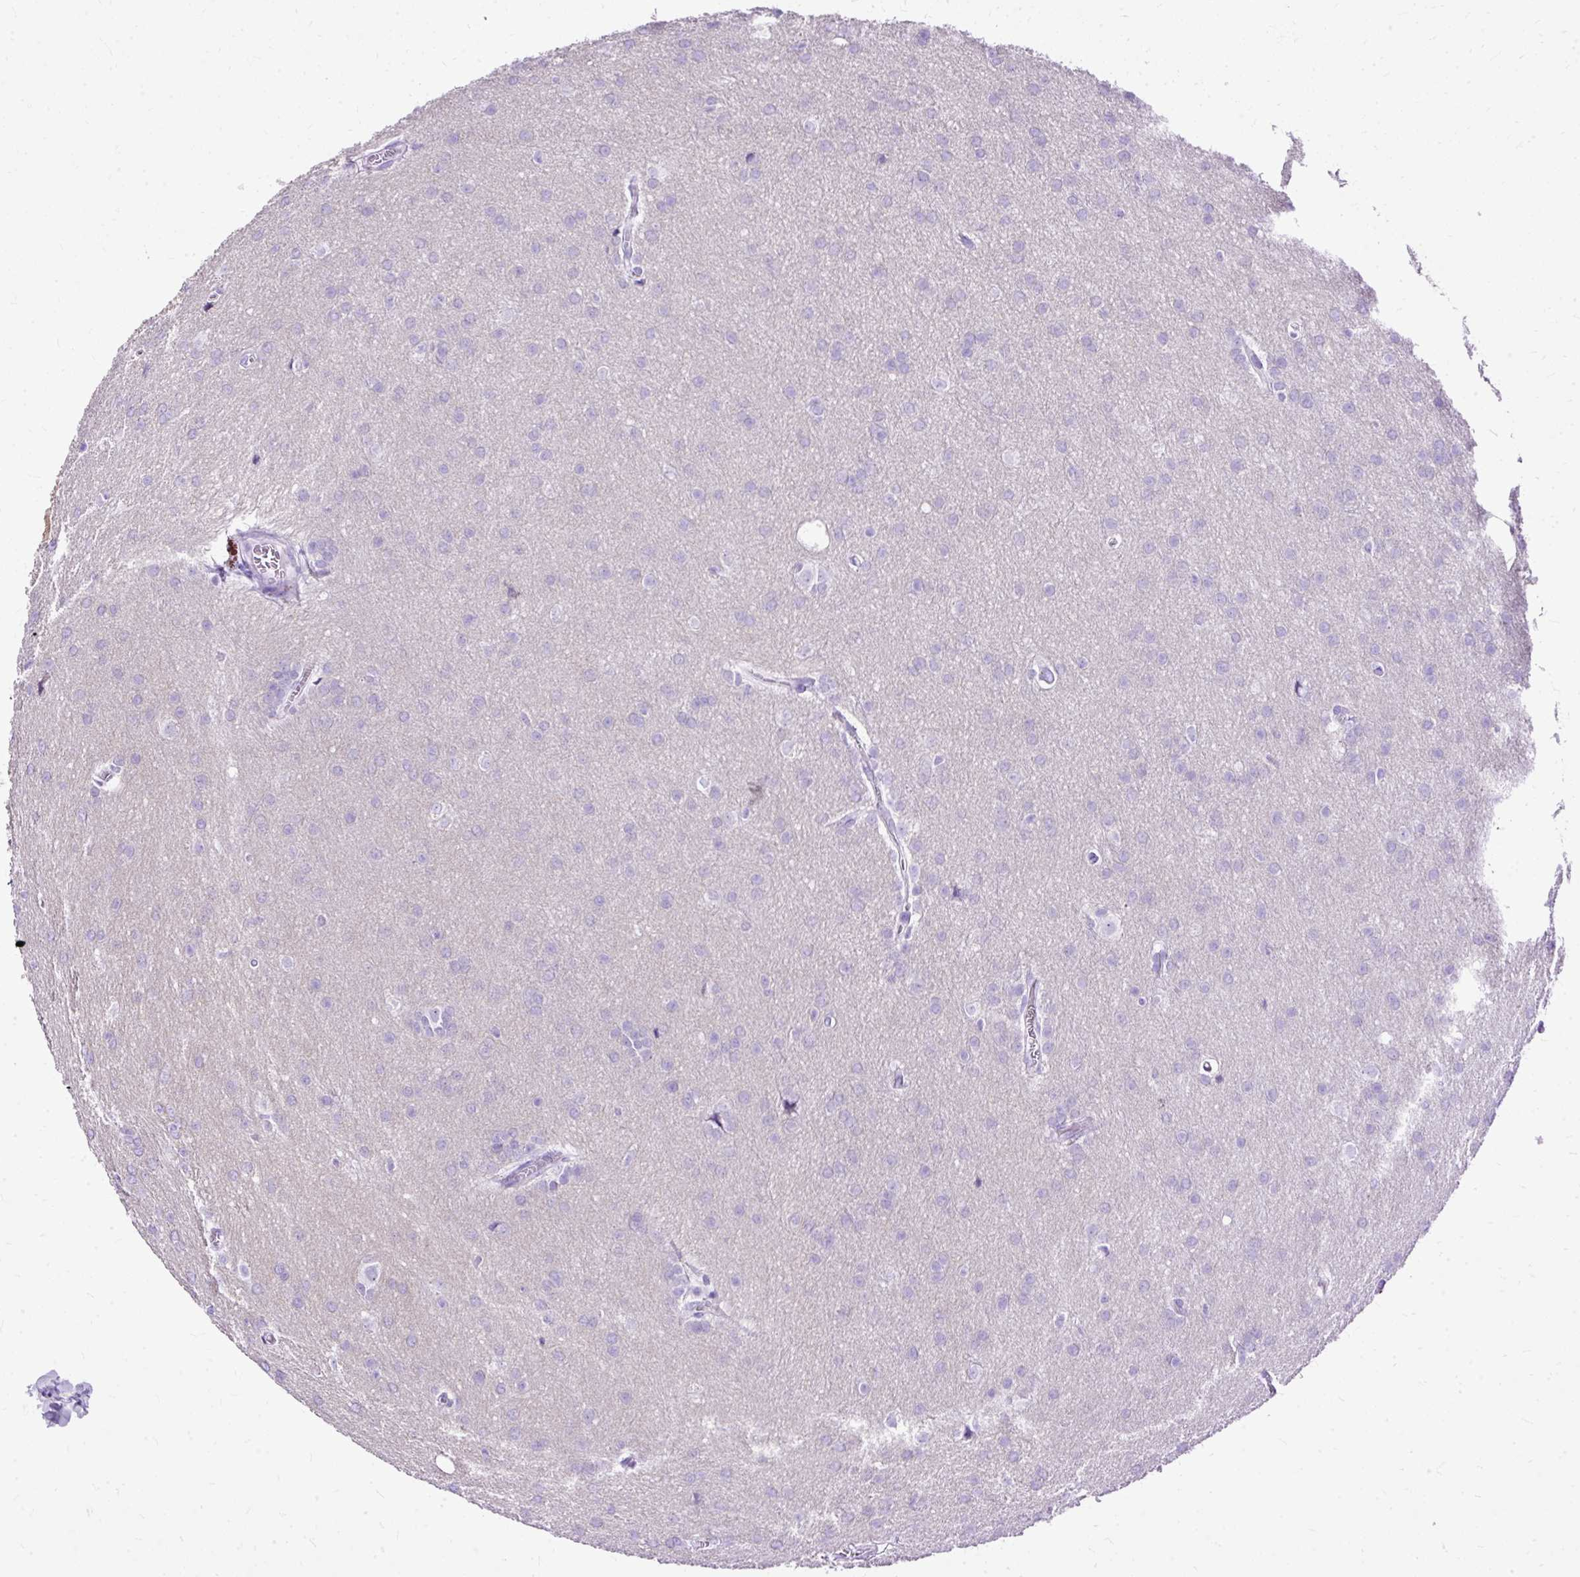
{"staining": {"intensity": "negative", "quantity": "none", "location": "none"}, "tissue": "glioma", "cell_type": "Tumor cells", "image_type": "cancer", "snomed": [{"axis": "morphology", "description": "Glioma, malignant, Low grade"}, {"axis": "topography", "description": "Brain"}], "caption": "High power microscopy photomicrograph of an immunohistochemistry (IHC) photomicrograph of malignant glioma (low-grade), revealing no significant positivity in tumor cells. (DAB (3,3'-diaminobenzidine) immunohistochemistry (IHC) visualized using brightfield microscopy, high magnification).", "gene": "SLC8A2", "patient": {"sex": "female", "age": 32}}